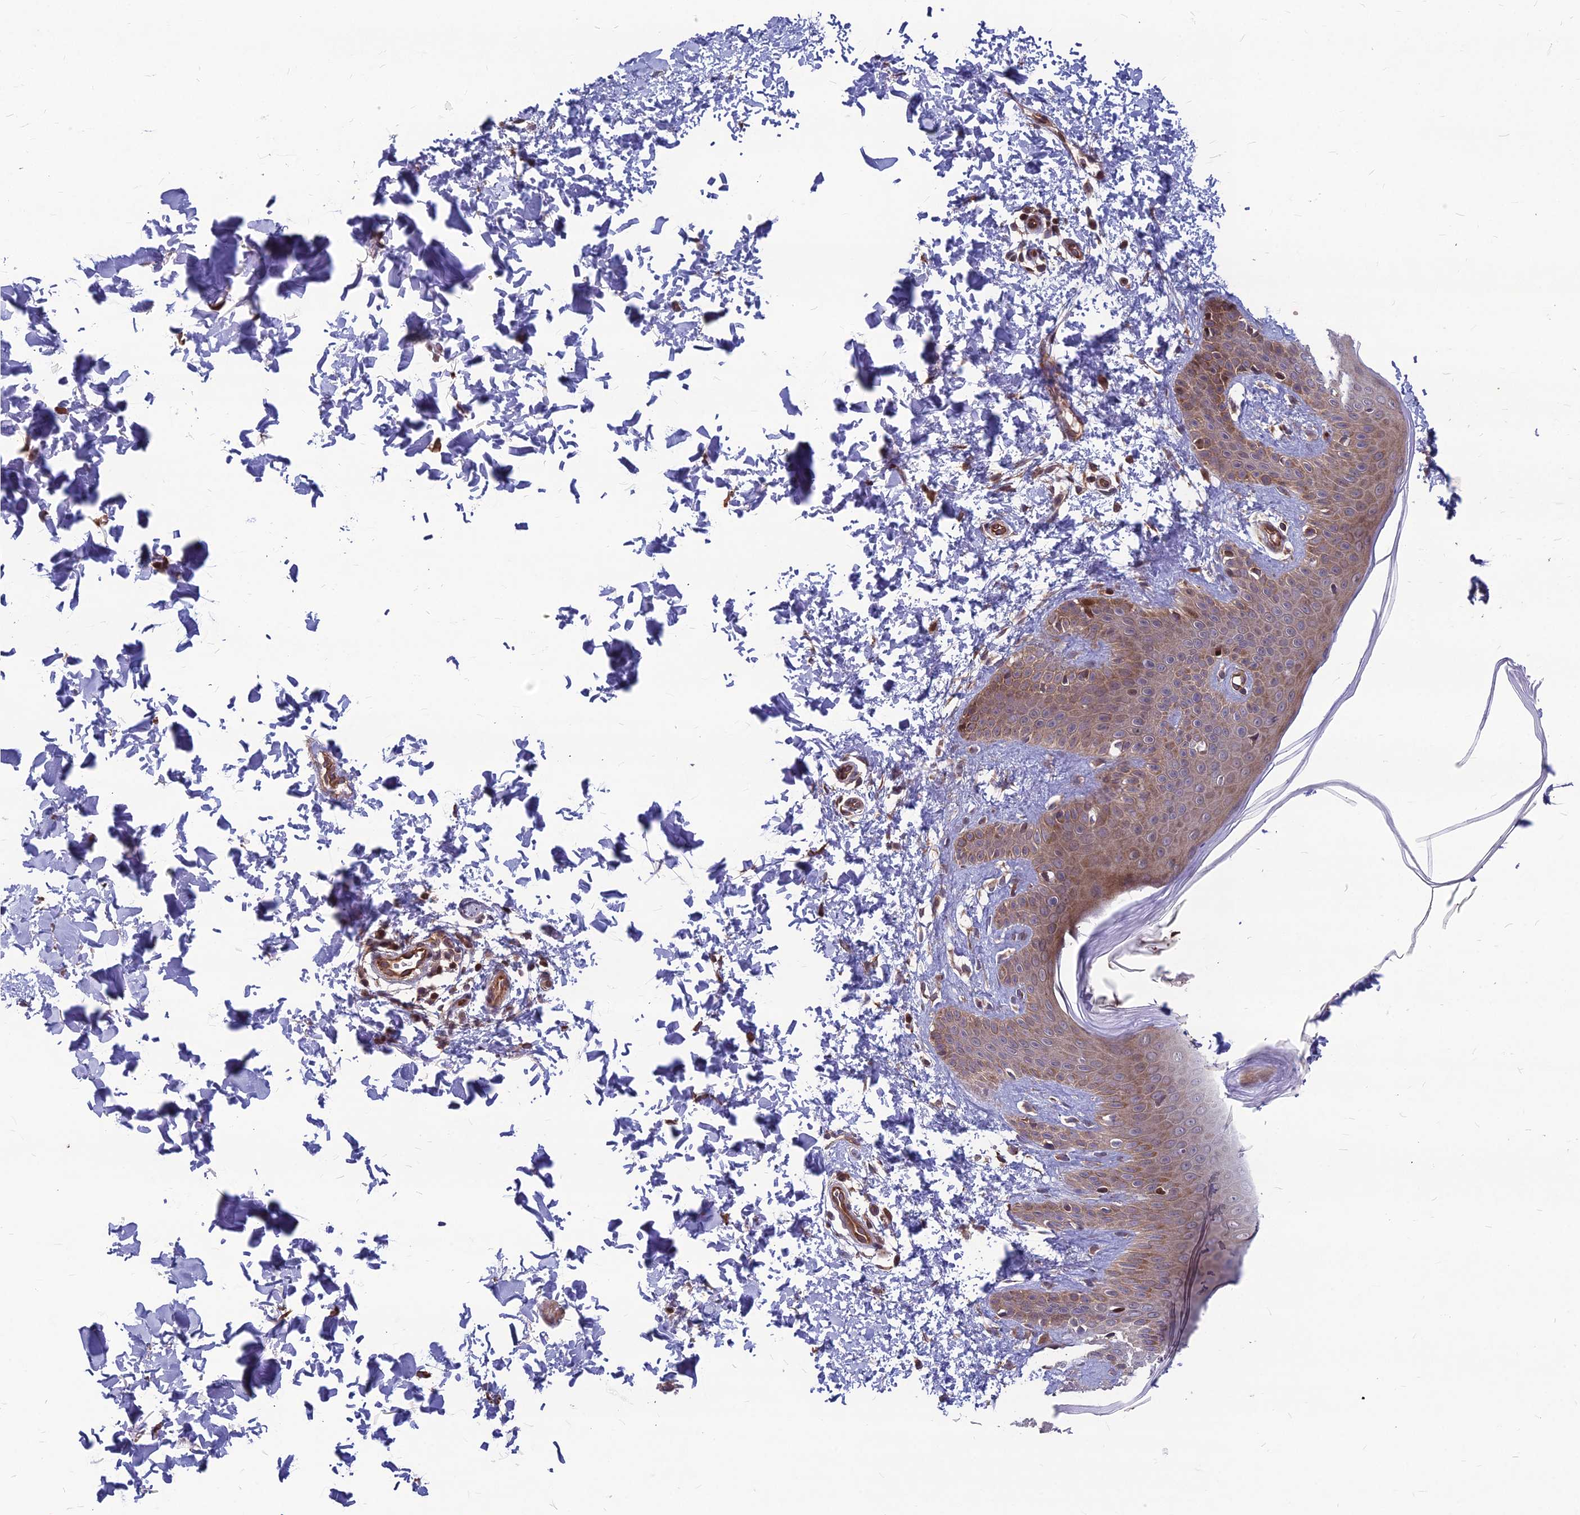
{"staining": {"intensity": "moderate", "quantity": ">75%", "location": "cytoplasmic/membranous"}, "tissue": "skin", "cell_type": "Fibroblasts", "image_type": "normal", "snomed": [{"axis": "morphology", "description": "Normal tissue, NOS"}, {"axis": "topography", "description": "Skin"}], "caption": "High-power microscopy captured an IHC micrograph of unremarkable skin, revealing moderate cytoplasmic/membranous expression in approximately >75% of fibroblasts.", "gene": "MFSD8", "patient": {"sex": "male", "age": 36}}